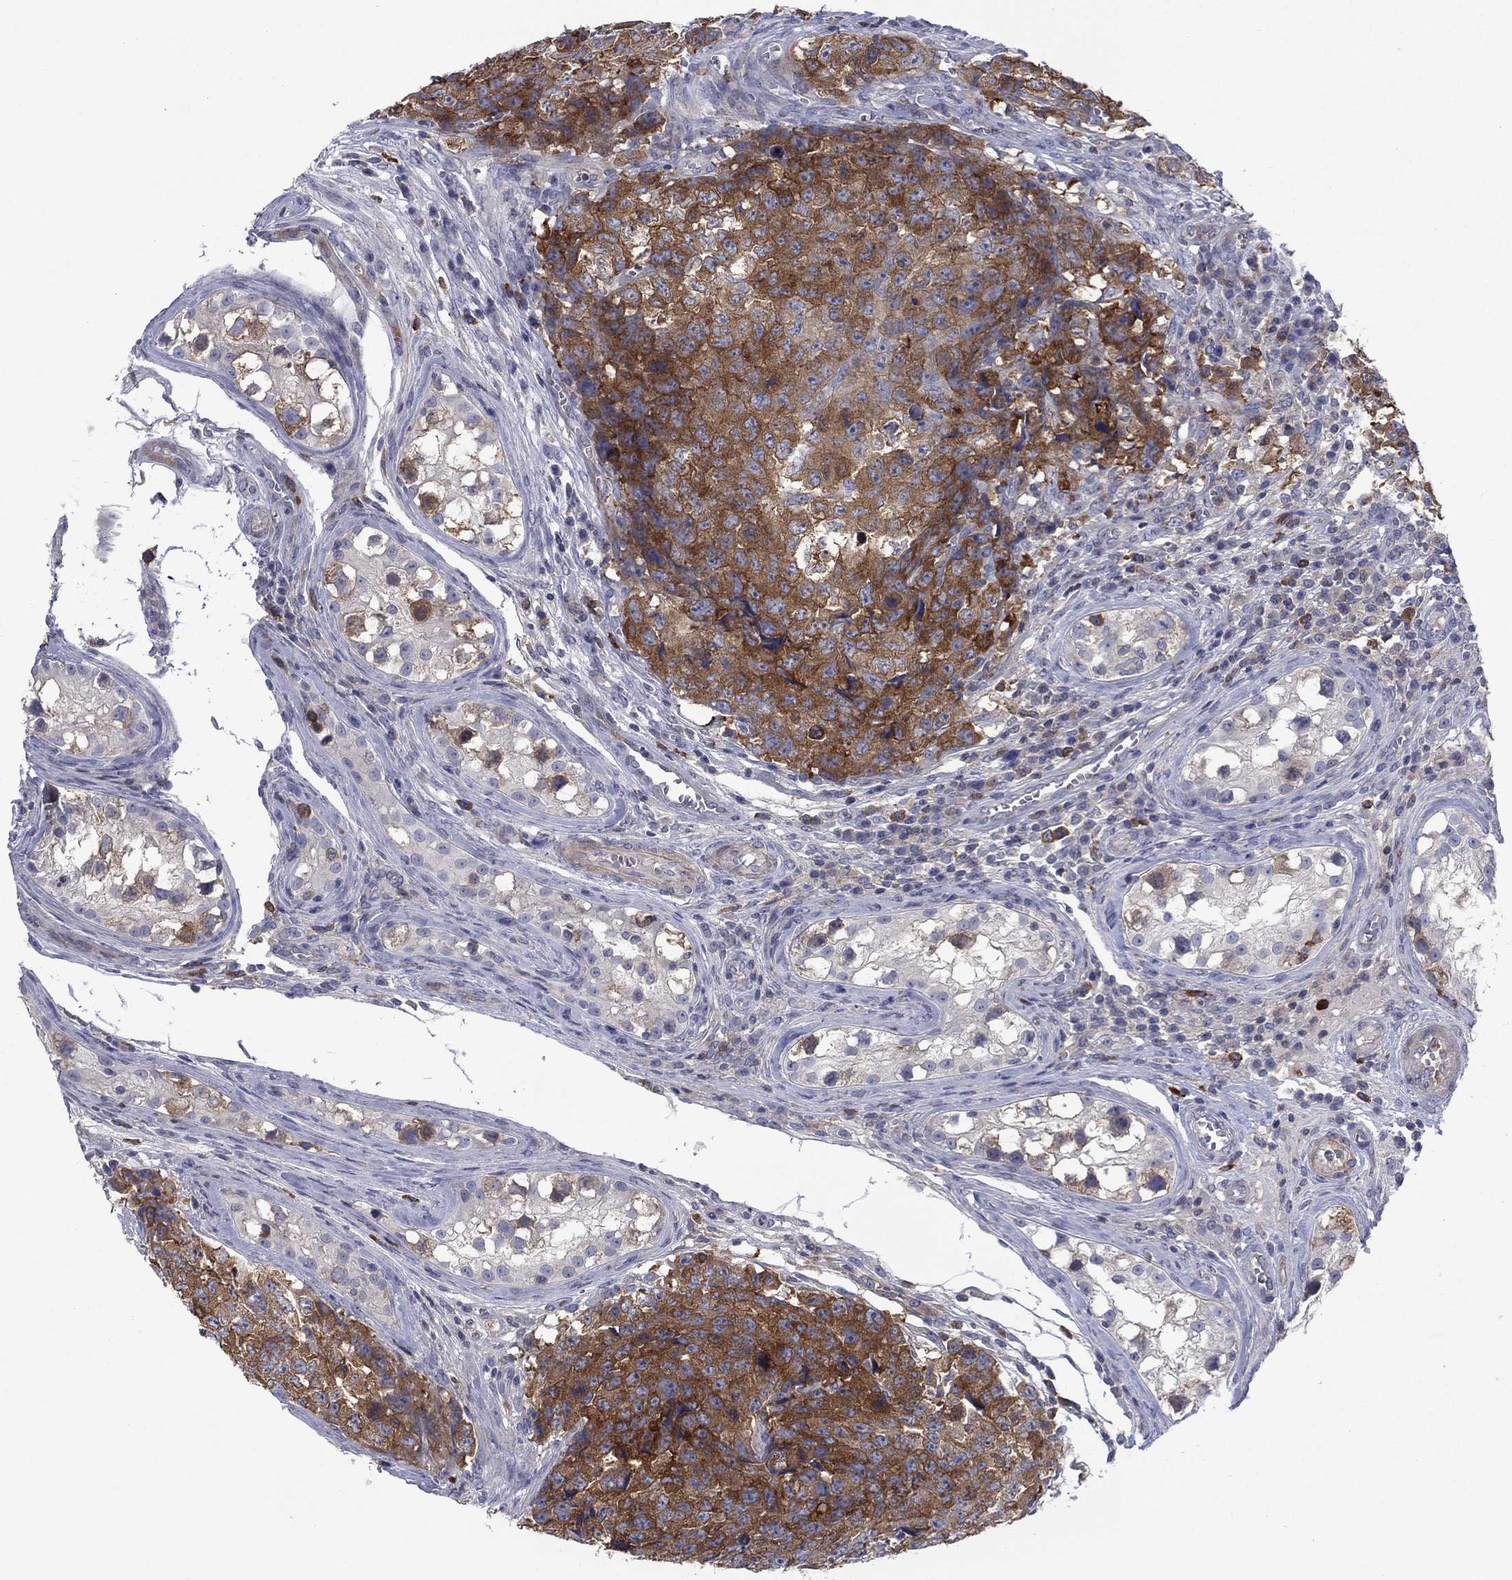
{"staining": {"intensity": "strong", "quantity": ">75%", "location": "cytoplasmic/membranous"}, "tissue": "testis cancer", "cell_type": "Tumor cells", "image_type": "cancer", "snomed": [{"axis": "morphology", "description": "Carcinoma, Embryonal, NOS"}, {"axis": "topography", "description": "Testis"}], "caption": "Immunohistochemistry micrograph of neoplastic tissue: human testis cancer stained using immunohistochemistry (IHC) shows high levels of strong protein expression localized specifically in the cytoplasmic/membranous of tumor cells, appearing as a cytoplasmic/membranous brown color.", "gene": "KIF15", "patient": {"sex": "male", "age": 23}}